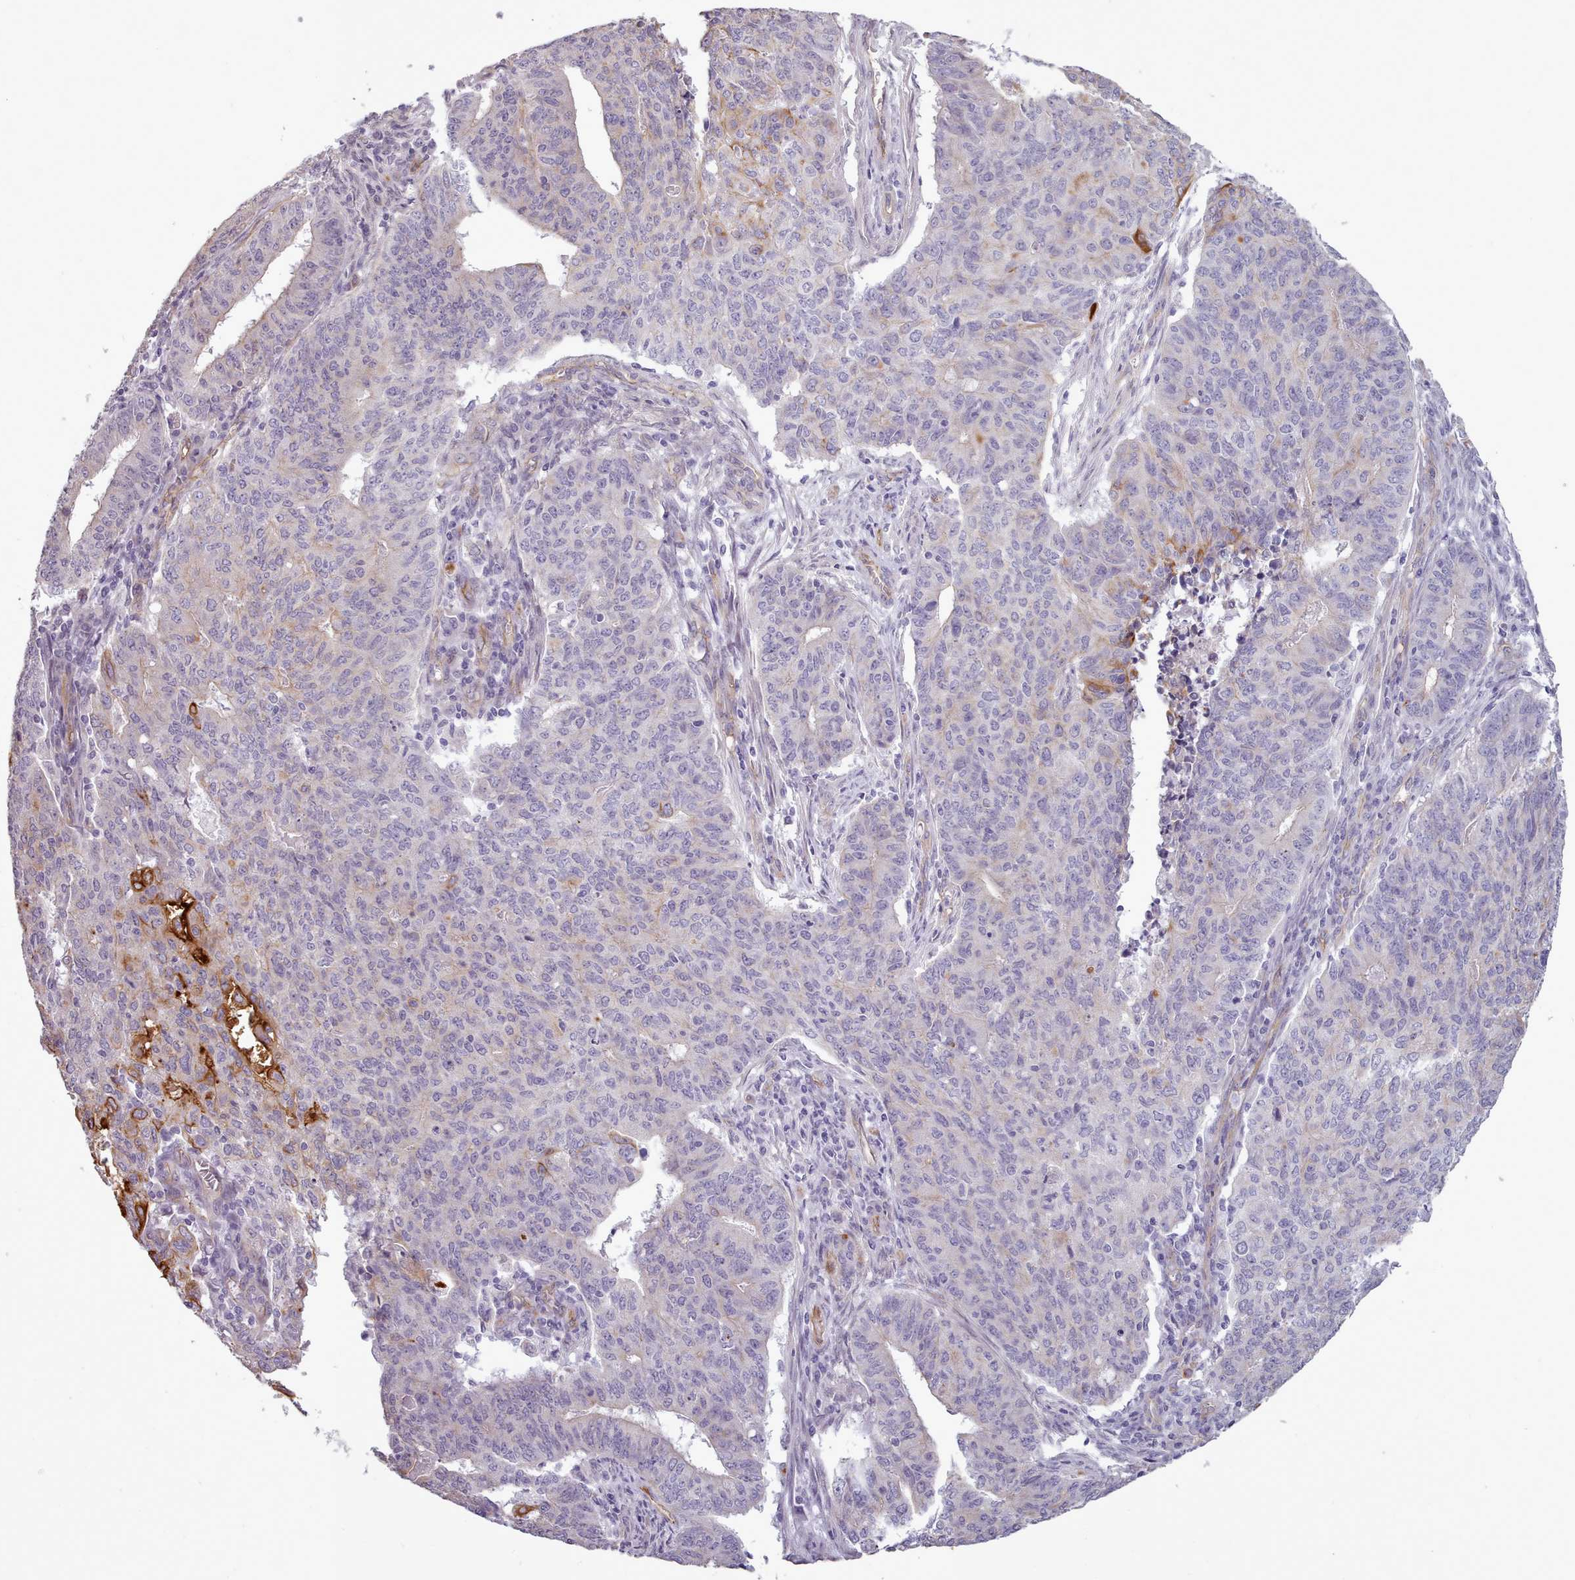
{"staining": {"intensity": "strong", "quantity": "<25%", "location": "cytoplasmic/membranous"}, "tissue": "endometrial cancer", "cell_type": "Tumor cells", "image_type": "cancer", "snomed": [{"axis": "morphology", "description": "Adenocarcinoma, NOS"}, {"axis": "topography", "description": "Endometrium"}], "caption": "Adenocarcinoma (endometrial) stained with immunohistochemistry (IHC) reveals strong cytoplasmic/membranous positivity in about <25% of tumor cells.", "gene": "PLD4", "patient": {"sex": "female", "age": 59}}